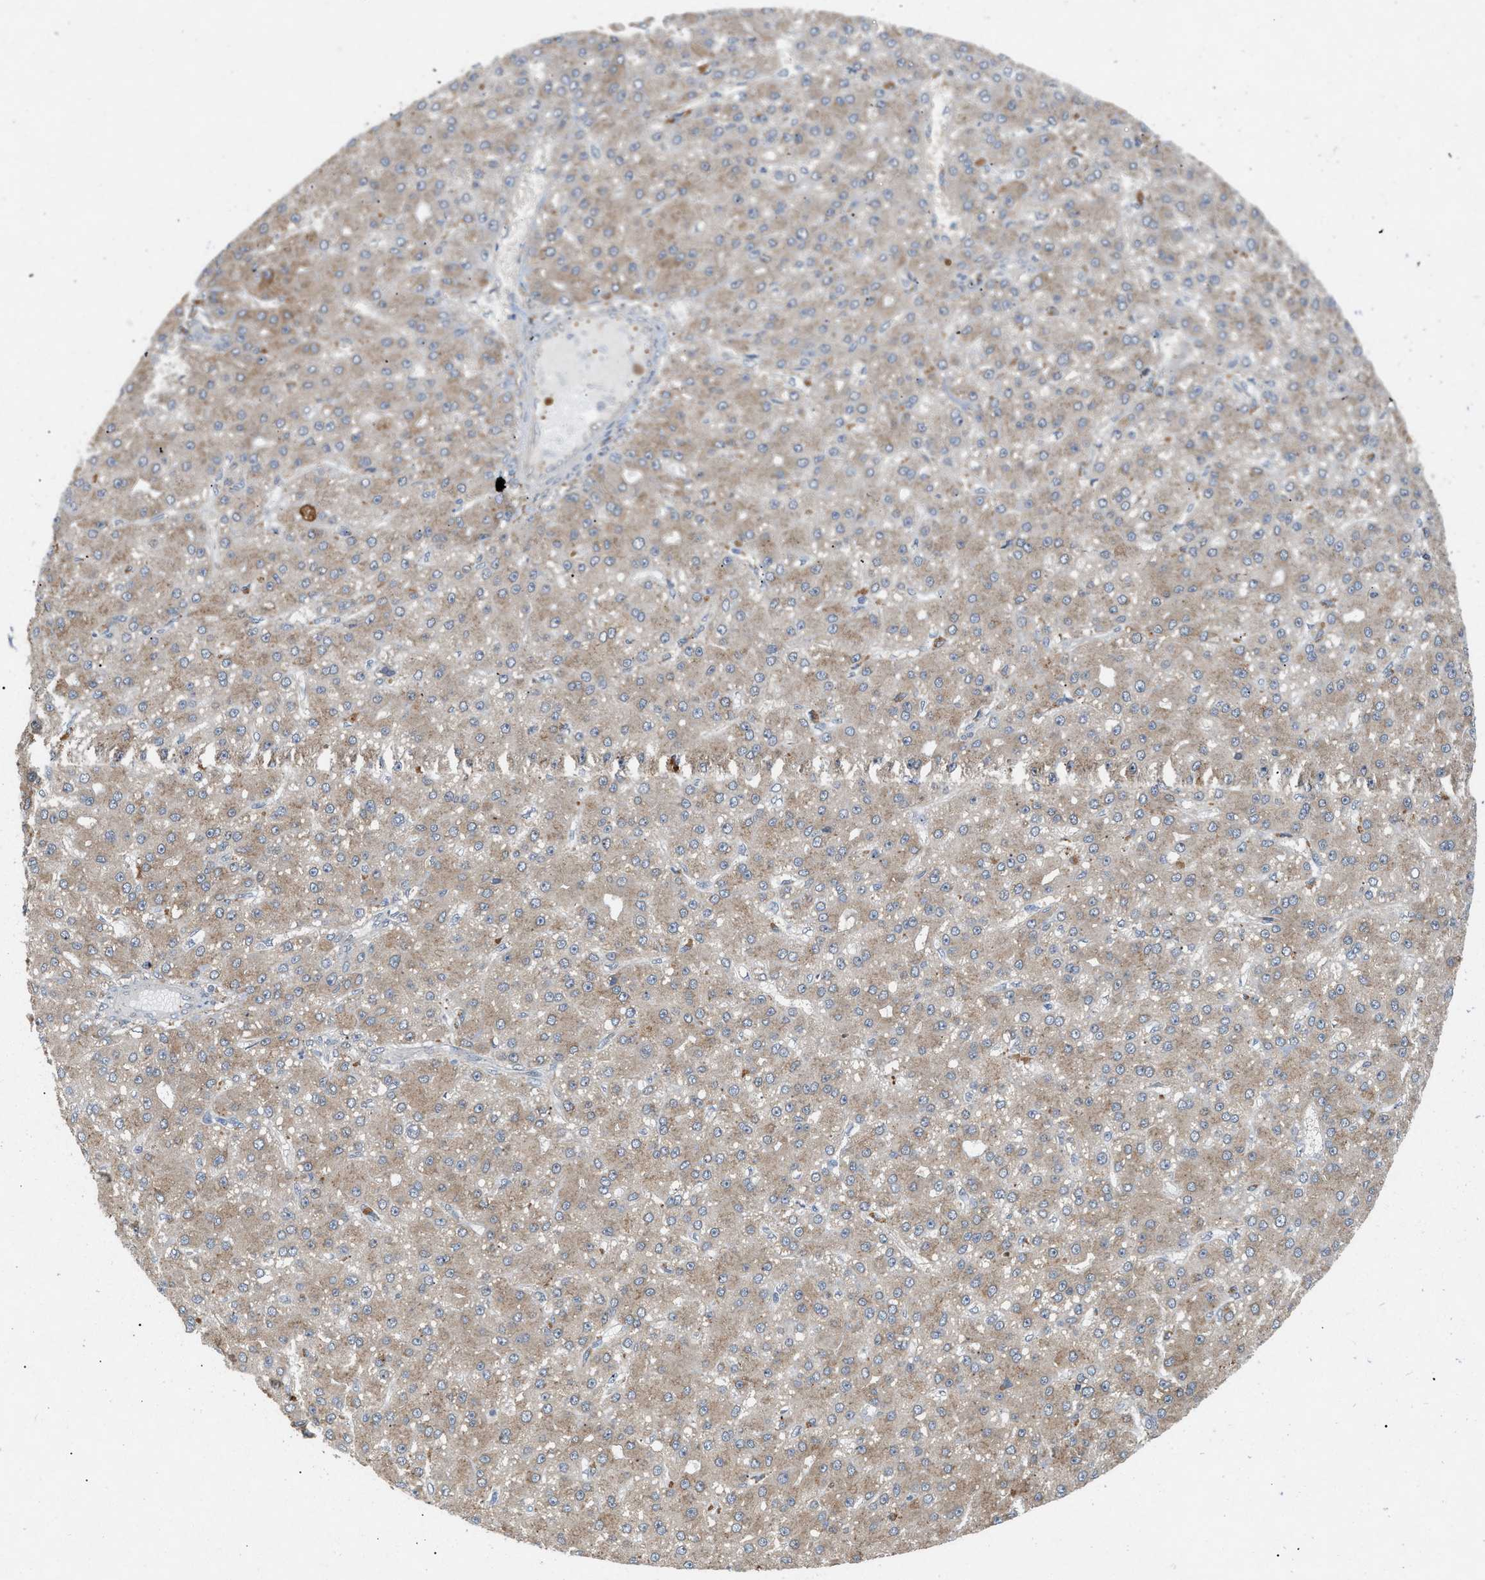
{"staining": {"intensity": "moderate", "quantity": "<25%", "location": "cytoplasmic/membranous"}, "tissue": "liver cancer", "cell_type": "Tumor cells", "image_type": "cancer", "snomed": [{"axis": "morphology", "description": "Carcinoma, Hepatocellular, NOS"}, {"axis": "topography", "description": "Liver"}], "caption": "Approximately <25% of tumor cells in human liver hepatocellular carcinoma reveal moderate cytoplasmic/membranous protein expression as visualized by brown immunohistochemical staining.", "gene": "MFSD6", "patient": {"sex": "male", "age": 67}}